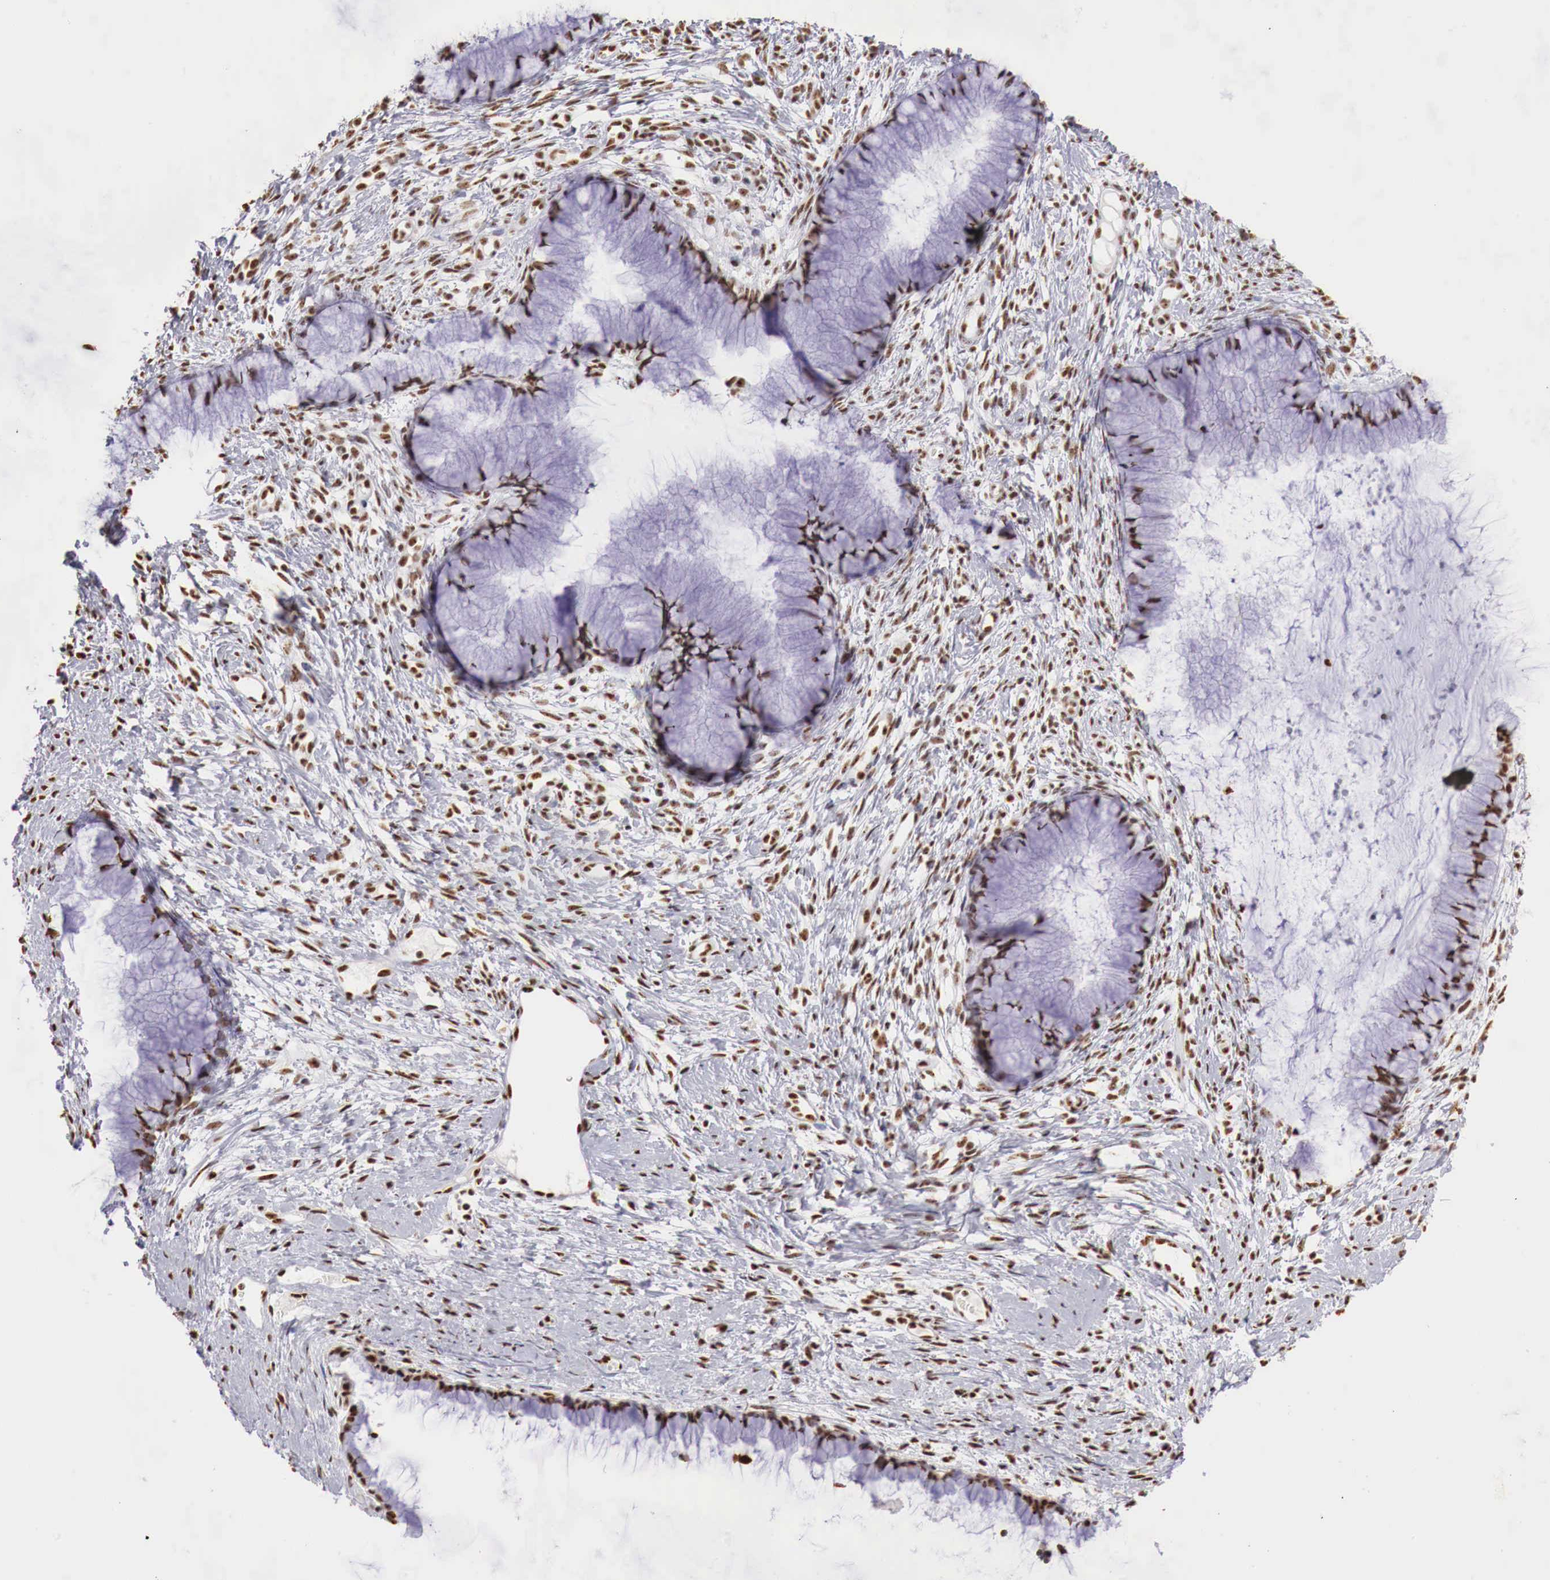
{"staining": {"intensity": "strong", "quantity": ">75%", "location": "nuclear"}, "tissue": "cervix", "cell_type": "Glandular cells", "image_type": "normal", "snomed": [{"axis": "morphology", "description": "Normal tissue, NOS"}, {"axis": "topography", "description": "Cervix"}], "caption": "Immunohistochemistry histopathology image of unremarkable cervix: human cervix stained using IHC displays high levels of strong protein expression localized specifically in the nuclear of glandular cells, appearing as a nuclear brown color.", "gene": "DKC1", "patient": {"sex": "female", "age": 82}}